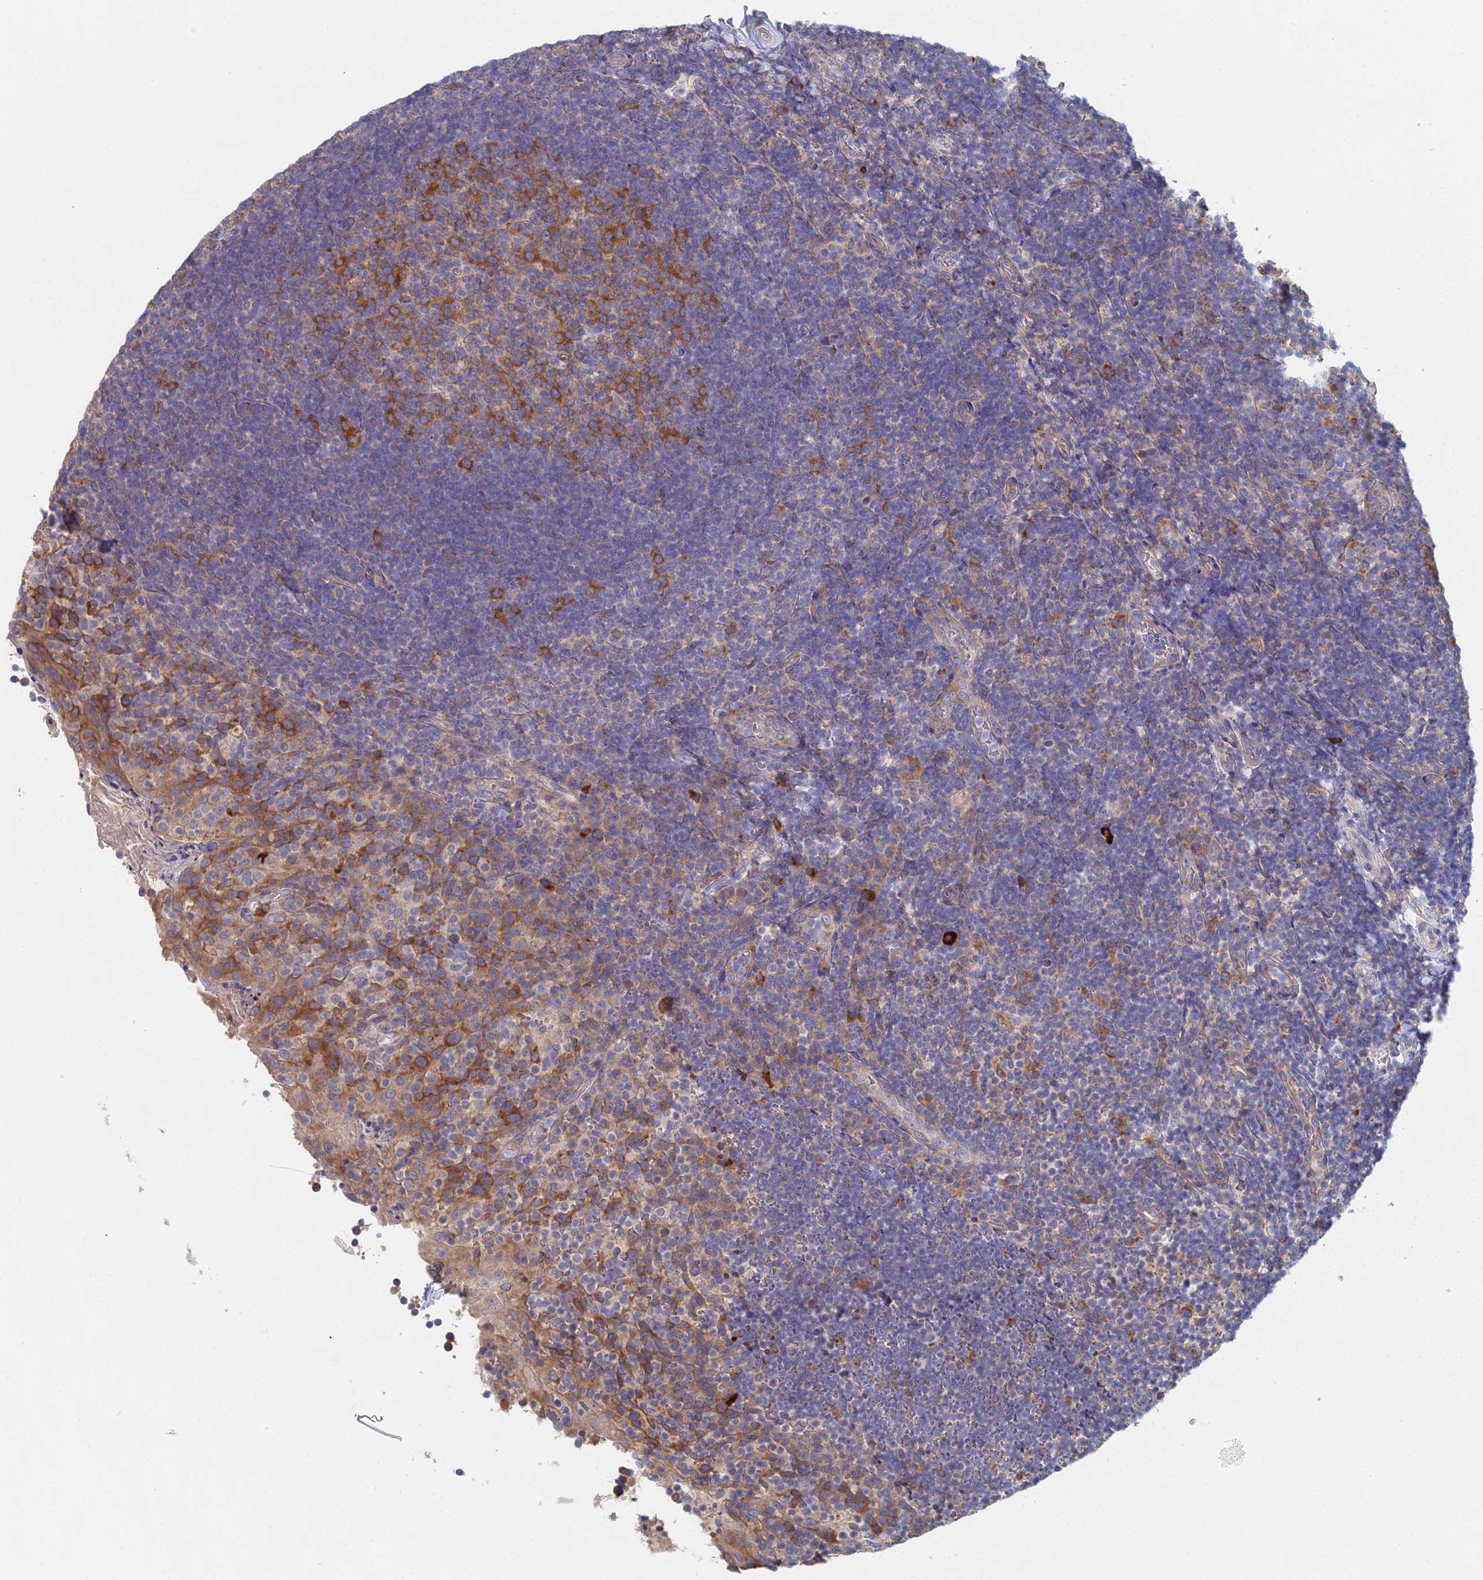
{"staining": {"intensity": "strong", "quantity": "25%-75%", "location": "cytoplasmic/membranous"}, "tissue": "tonsil", "cell_type": "Germinal center cells", "image_type": "normal", "snomed": [{"axis": "morphology", "description": "Normal tissue, NOS"}, {"axis": "topography", "description": "Tonsil"}], "caption": "Tonsil stained for a protein (brown) shows strong cytoplasmic/membranous positive staining in about 25%-75% of germinal center cells.", "gene": "ELOF1", "patient": {"sex": "female", "age": 10}}